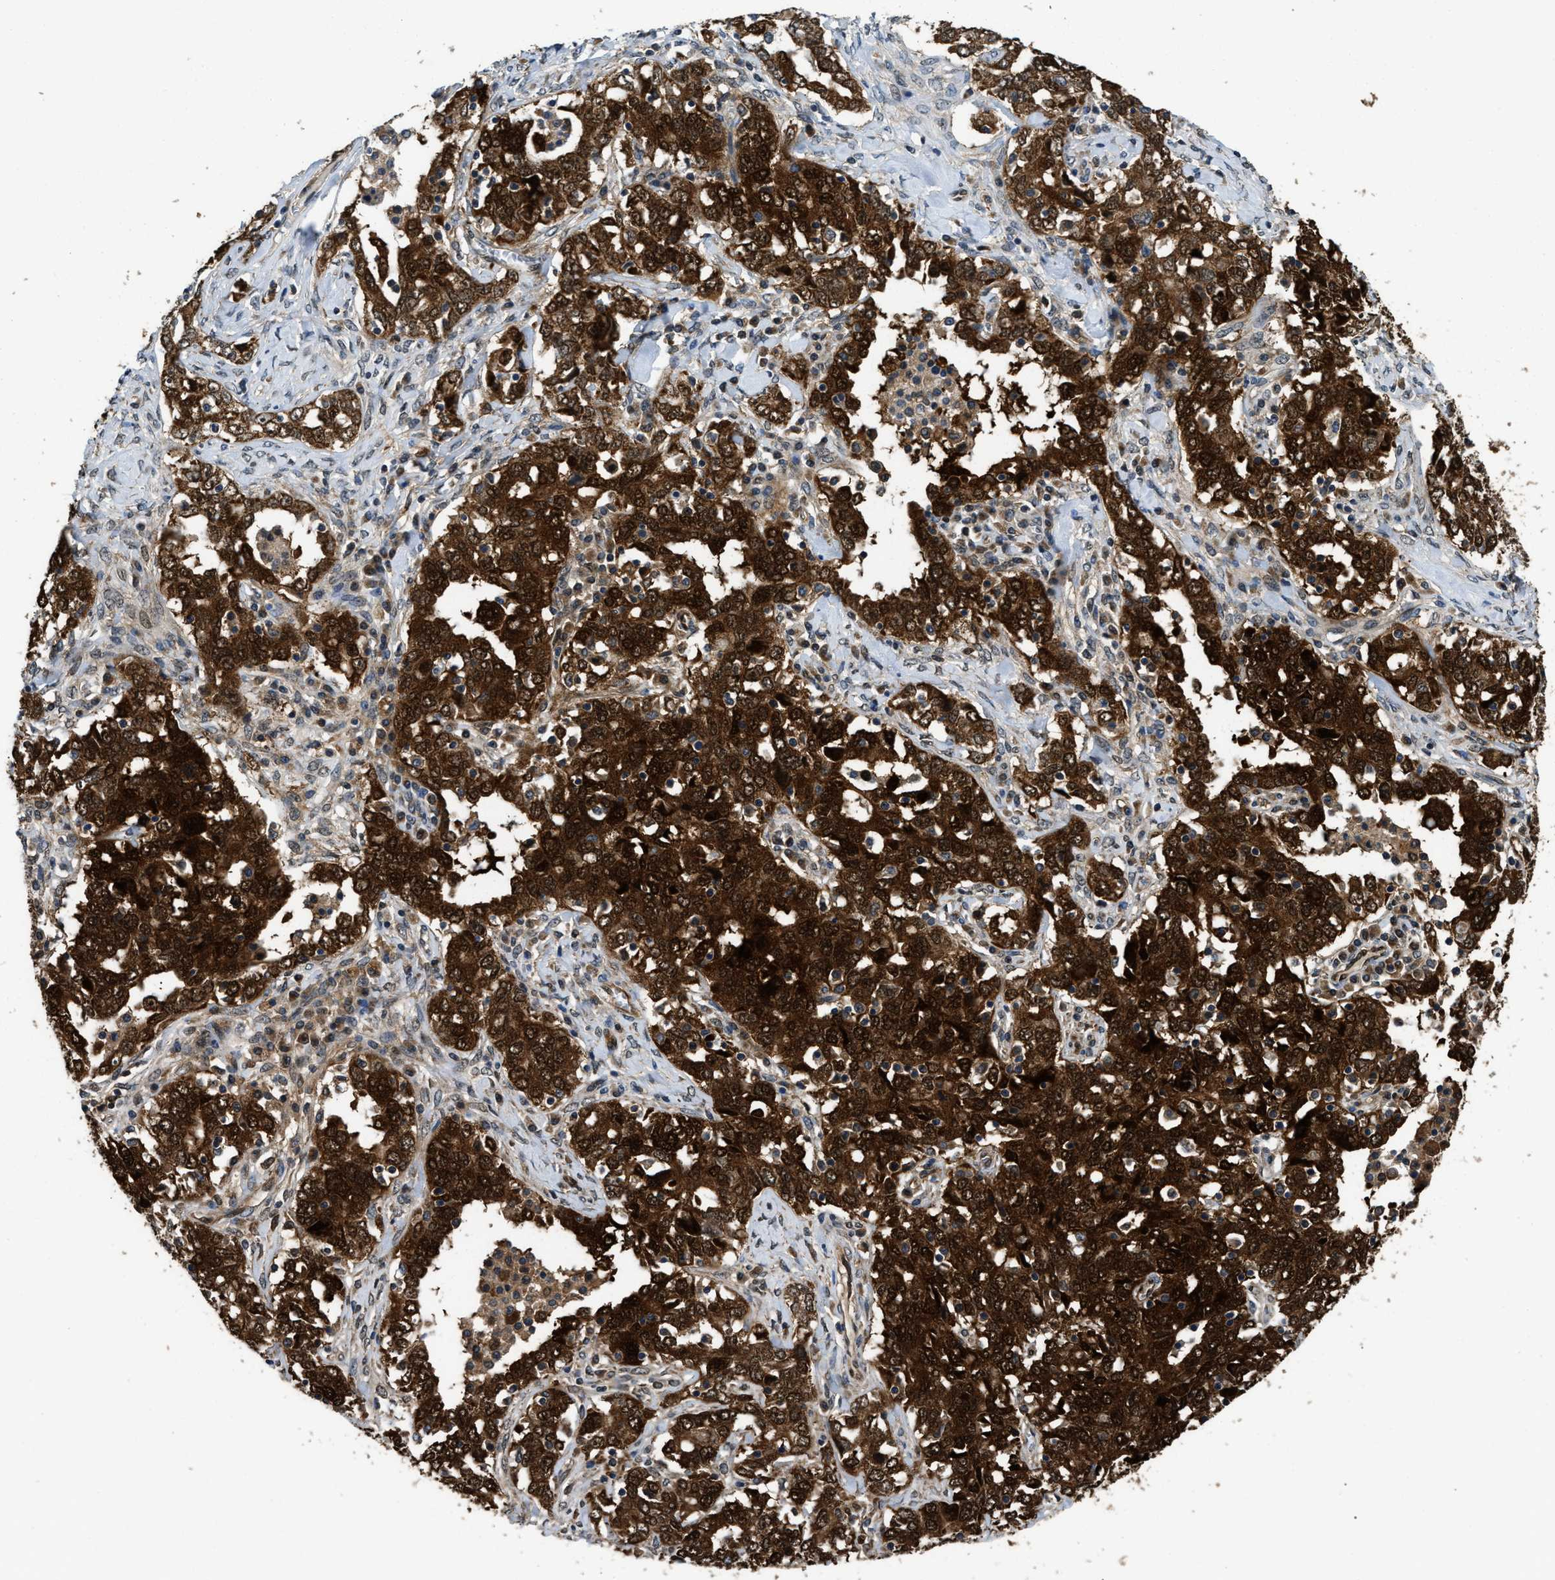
{"staining": {"intensity": "strong", "quantity": ">75%", "location": "cytoplasmic/membranous"}, "tissue": "ovarian cancer", "cell_type": "Tumor cells", "image_type": "cancer", "snomed": [{"axis": "morphology", "description": "Carcinoma, endometroid"}, {"axis": "topography", "description": "Ovary"}], "caption": "A brown stain labels strong cytoplasmic/membranous positivity of a protein in endometroid carcinoma (ovarian) tumor cells.", "gene": "PPA1", "patient": {"sex": "female", "age": 62}}